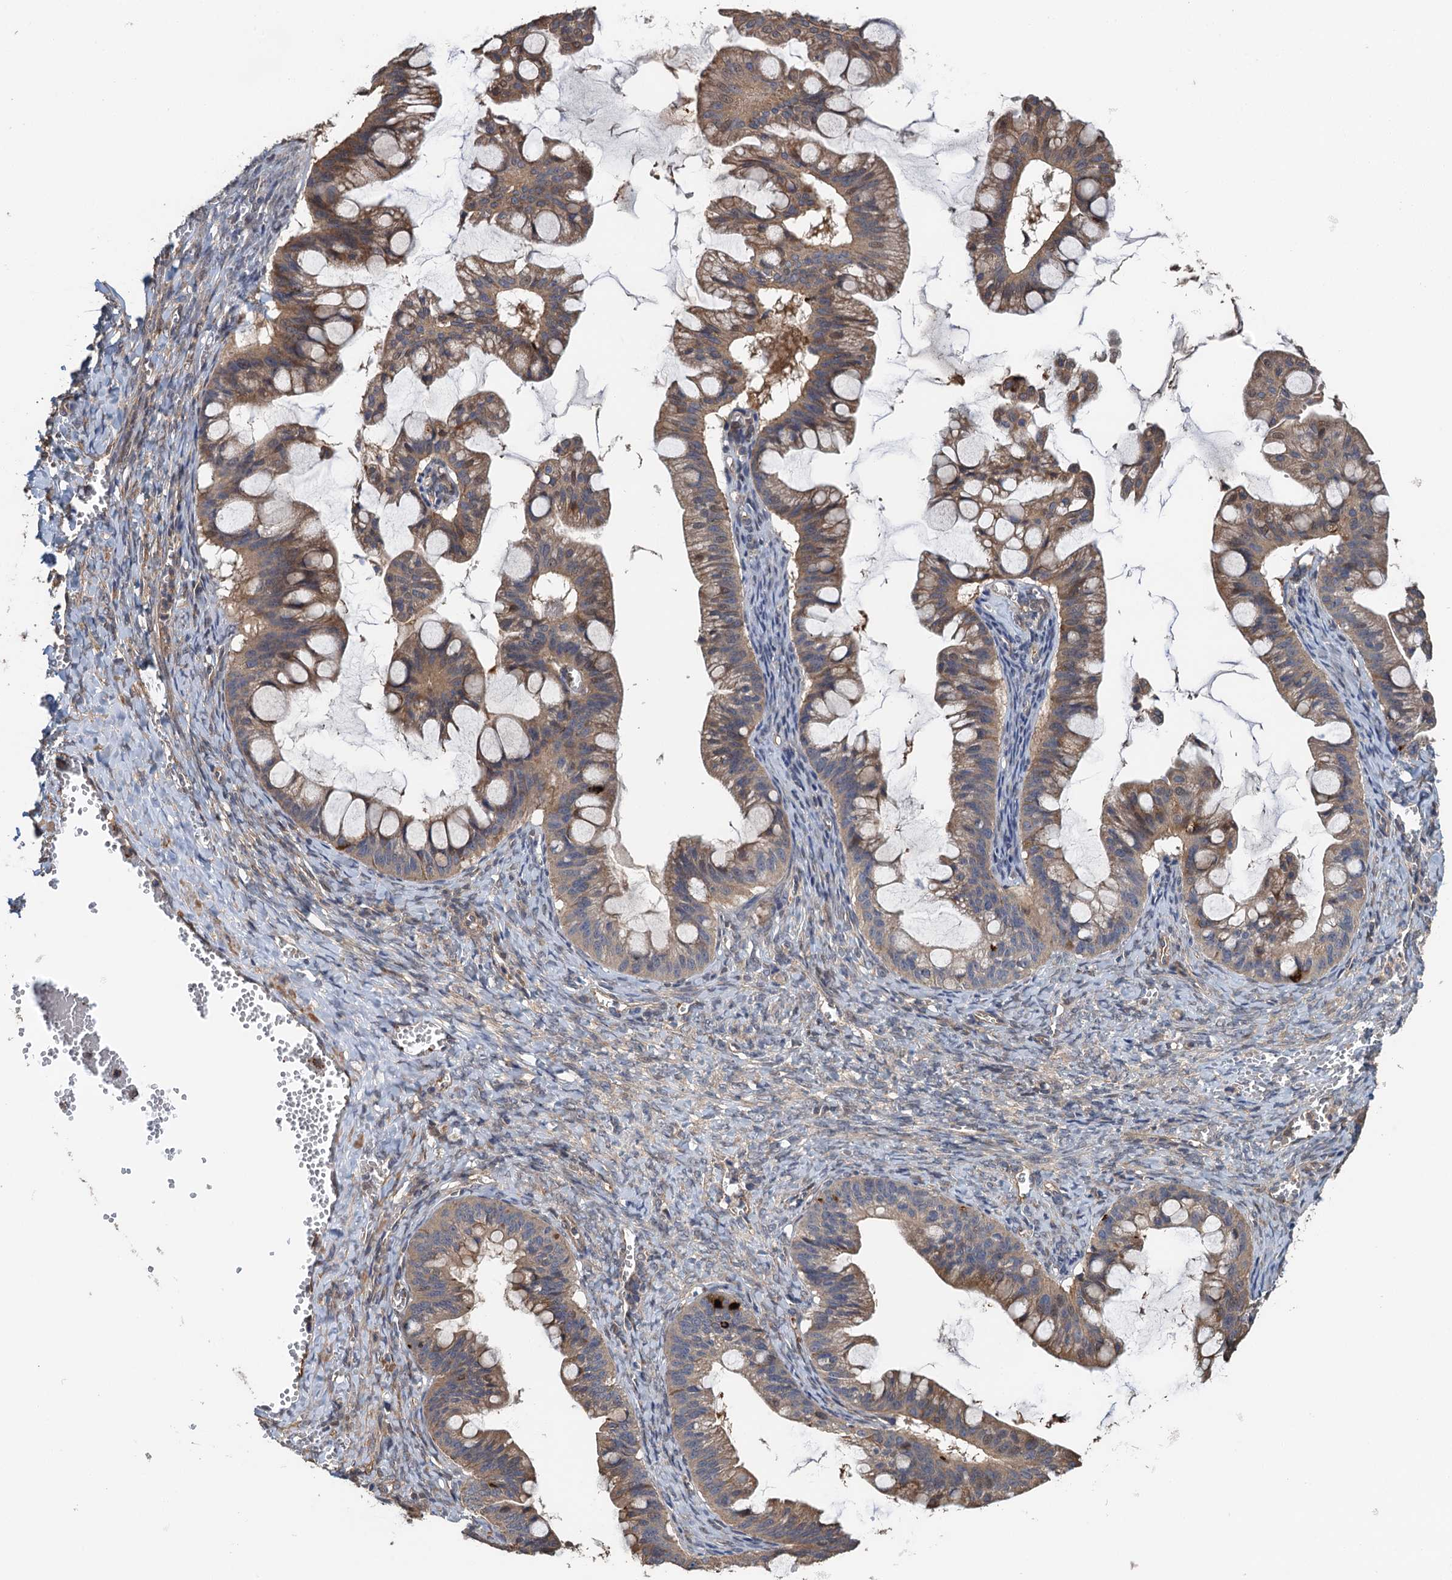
{"staining": {"intensity": "moderate", "quantity": ">75%", "location": "cytoplasmic/membranous"}, "tissue": "ovarian cancer", "cell_type": "Tumor cells", "image_type": "cancer", "snomed": [{"axis": "morphology", "description": "Cystadenocarcinoma, mucinous, NOS"}, {"axis": "topography", "description": "Ovary"}], "caption": "Immunohistochemistry (IHC) (DAB) staining of ovarian mucinous cystadenocarcinoma exhibits moderate cytoplasmic/membranous protein positivity in approximately >75% of tumor cells. The protein of interest is stained brown, and the nuclei are stained in blue (DAB (3,3'-diaminobenzidine) IHC with brightfield microscopy, high magnification).", "gene": "MEAK7", "patient": {"sex": "female", "age": 73}}